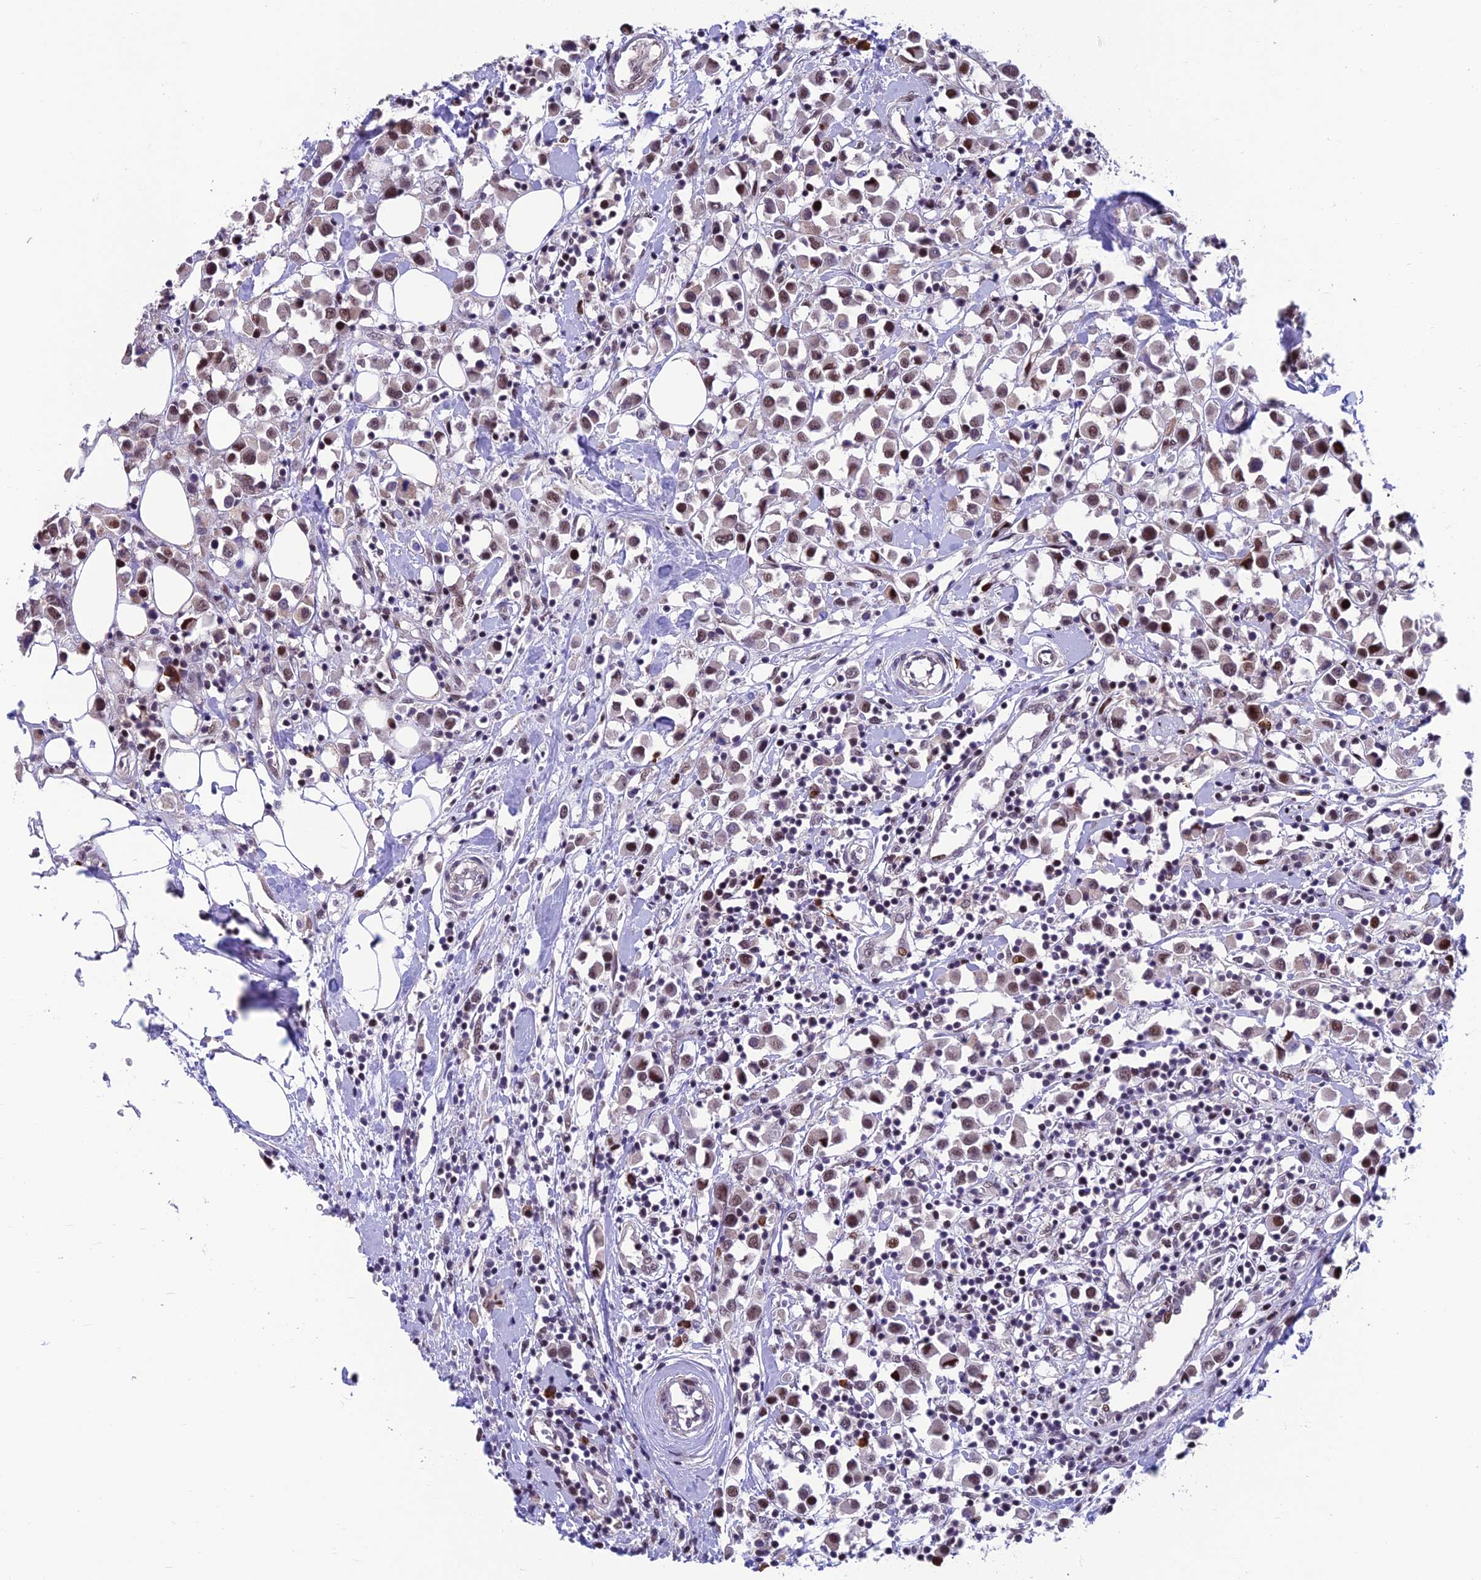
{"staining": {"intensity": "moderate", "quantity": "25%-75%", "location": "nuclear"}, "tissue": "breast cancer", "cell_type": "Tumor cells", "image_type": "cancer", "snomed": [{"axis": "morphology", "description": "Duct carcinoma"}, {"axis": "topography", "description": "Breast"}], "caption": "The immunohistochemical stain shows moderate nuclear positivity in tumor cells of breast cancer tissue.", "gene": "KIAA1191", "patient": {"sex": "female", "age": 61}}